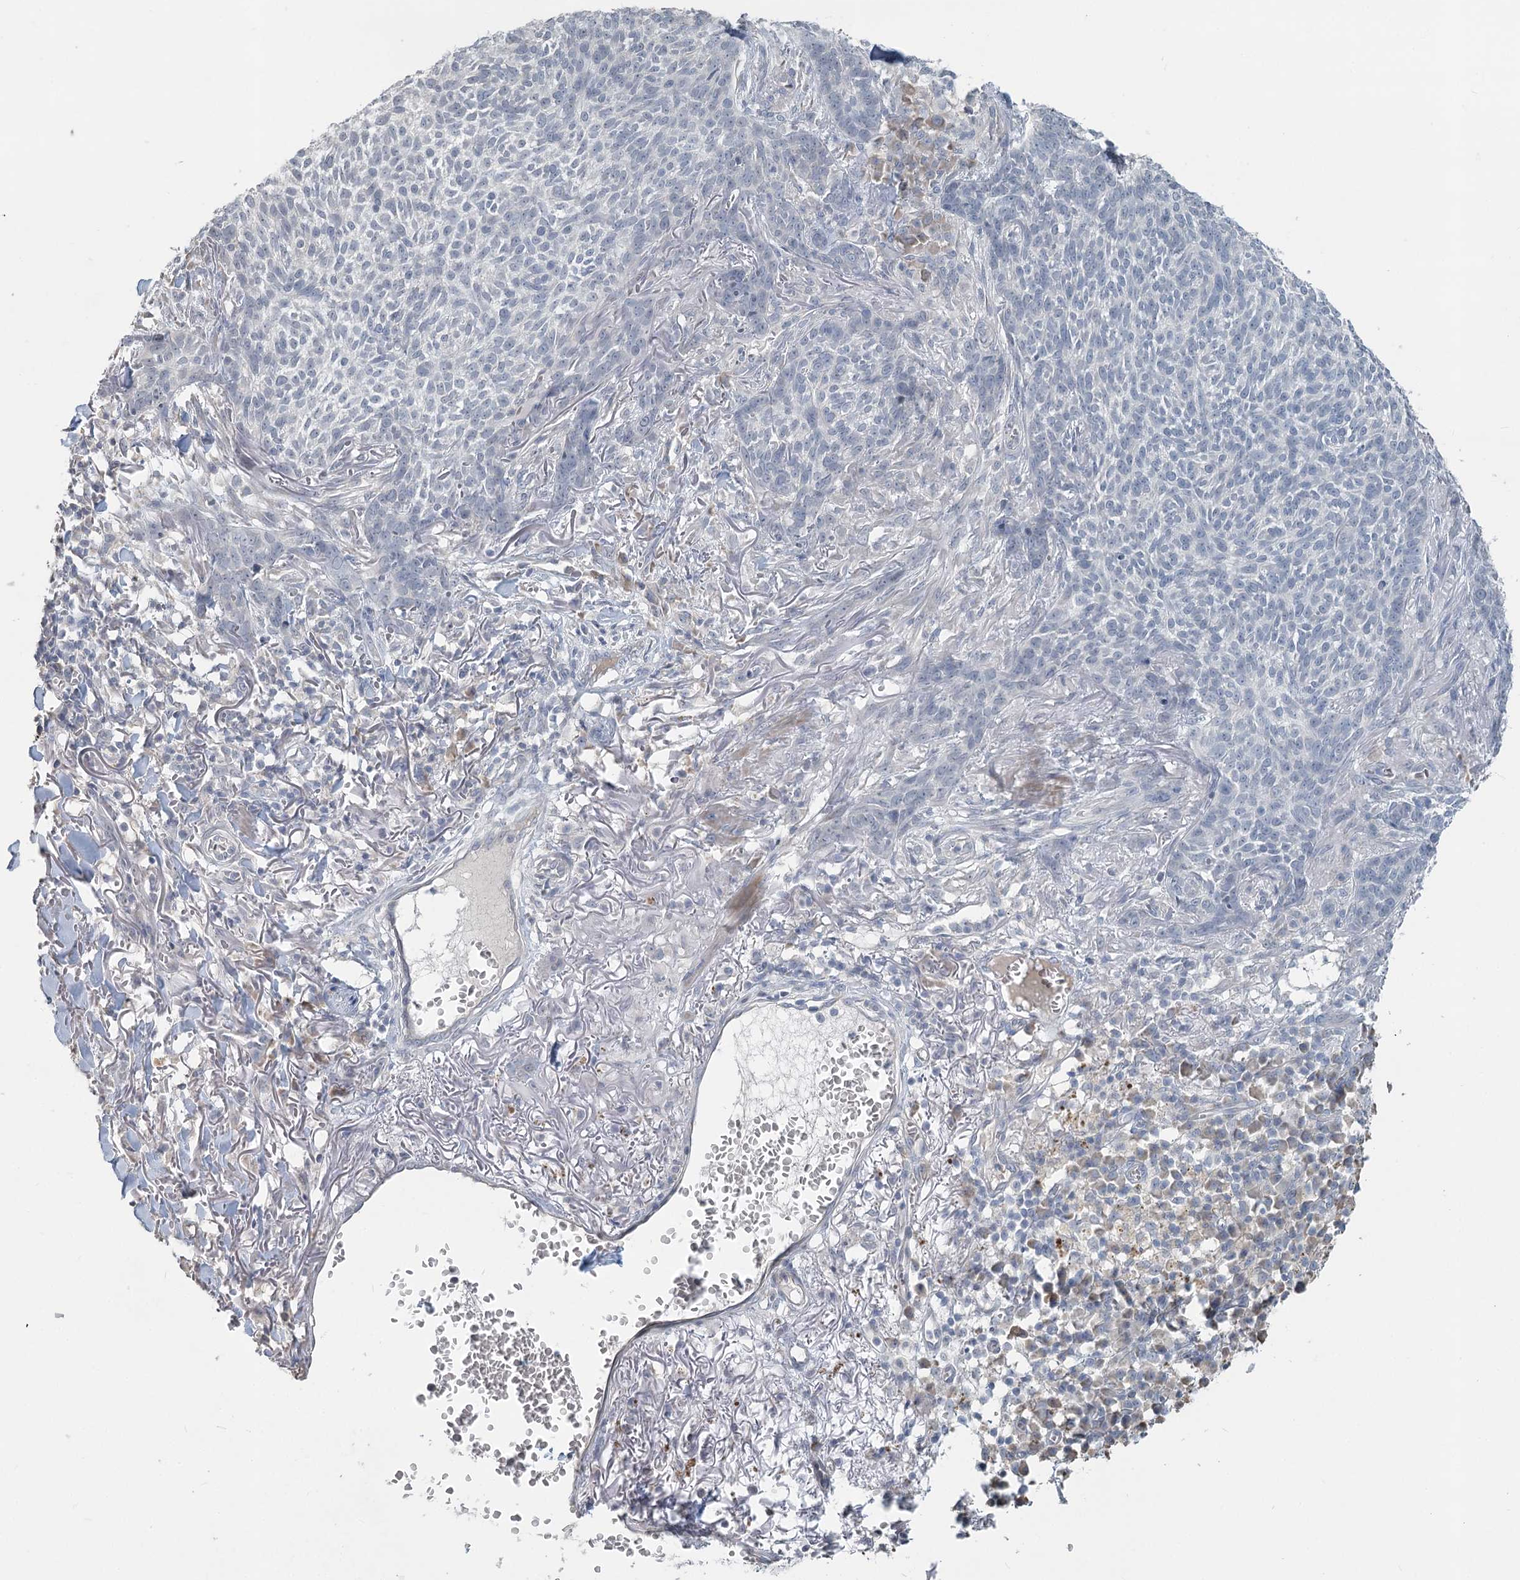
{"staining": {"intensity": "negative", "quantity": "none", "location": "none"}, "tissue": "skin cancer", "cell_type": "Tumor cells", "image_type": "cancer", "snomed": [{"axis": "morphology", "description": "Basal cell carcinoma"}, {"axis": "topography", "description": "Skin"}], "caption": "This is a image of immunohistochemistry staining of basal cell carcinoma (skin), which shows no positivity in tumor cells.", "gene": "SLC9A3", "patient": {"sex": "male", "age": 85}}